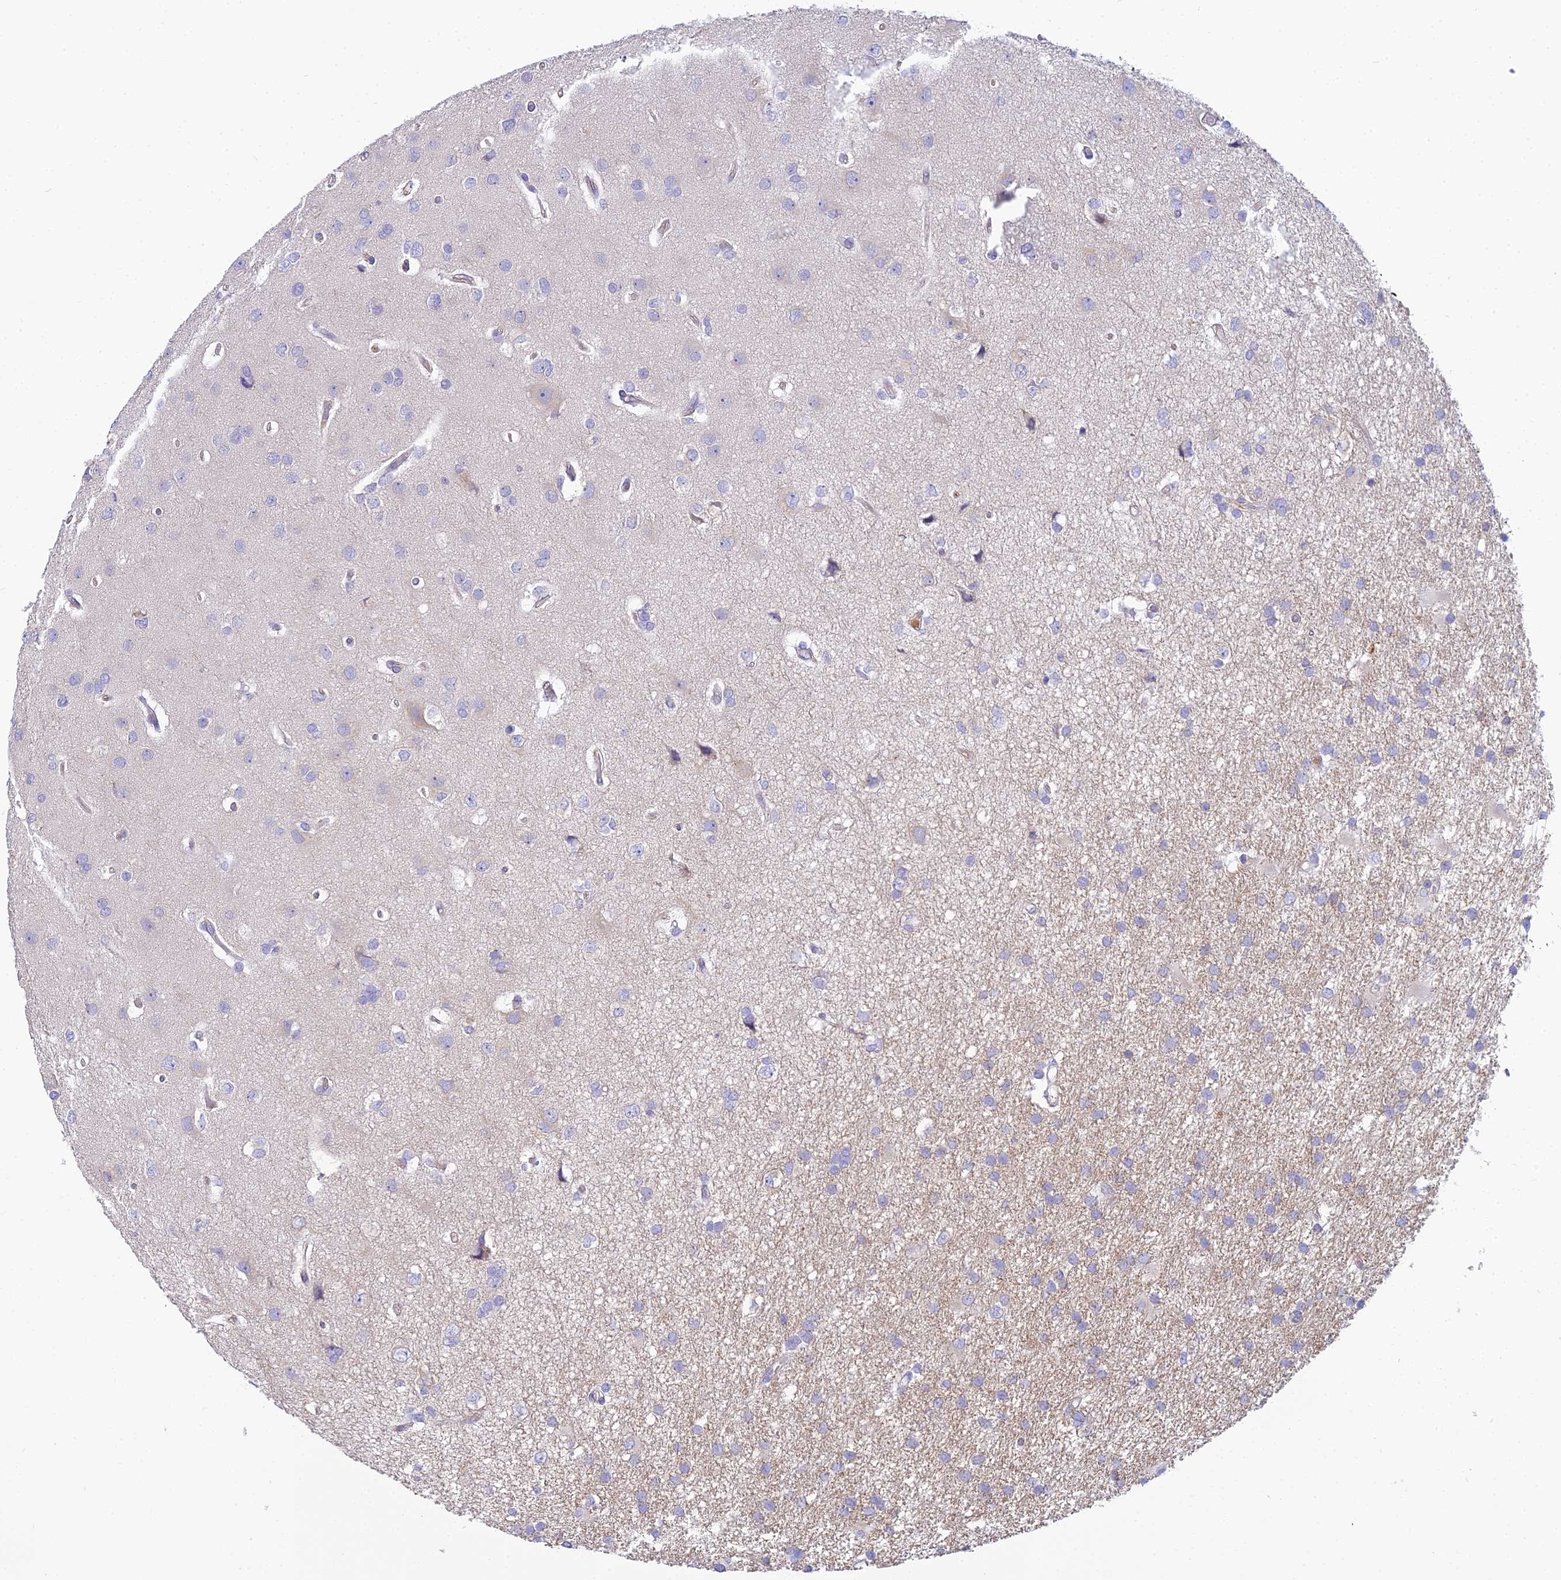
{"staining": {"intensity": "negative", "quantity": "none", "location": "none"}, "tissue": "glioma", "cell_type": "Tumor cells", "image_type": "cancer", "snomed": [{"axis": "morphology", "description": "Glioma, malignant, High grade"}, {"axis": "topography", "description": "Brain"}], "caption": "DAB (3,3'-diaminobenzidine) immunohistochemical staining of glioma demonstrates no significant staining in tumor cells. The staining is performed using DAB (3,3'-diaminobenzidine) brown chromogen with nuclei counter-stained in using hematoxylin.", "gene": "HM13", "patient": {"sex": "male", "age": 77}}